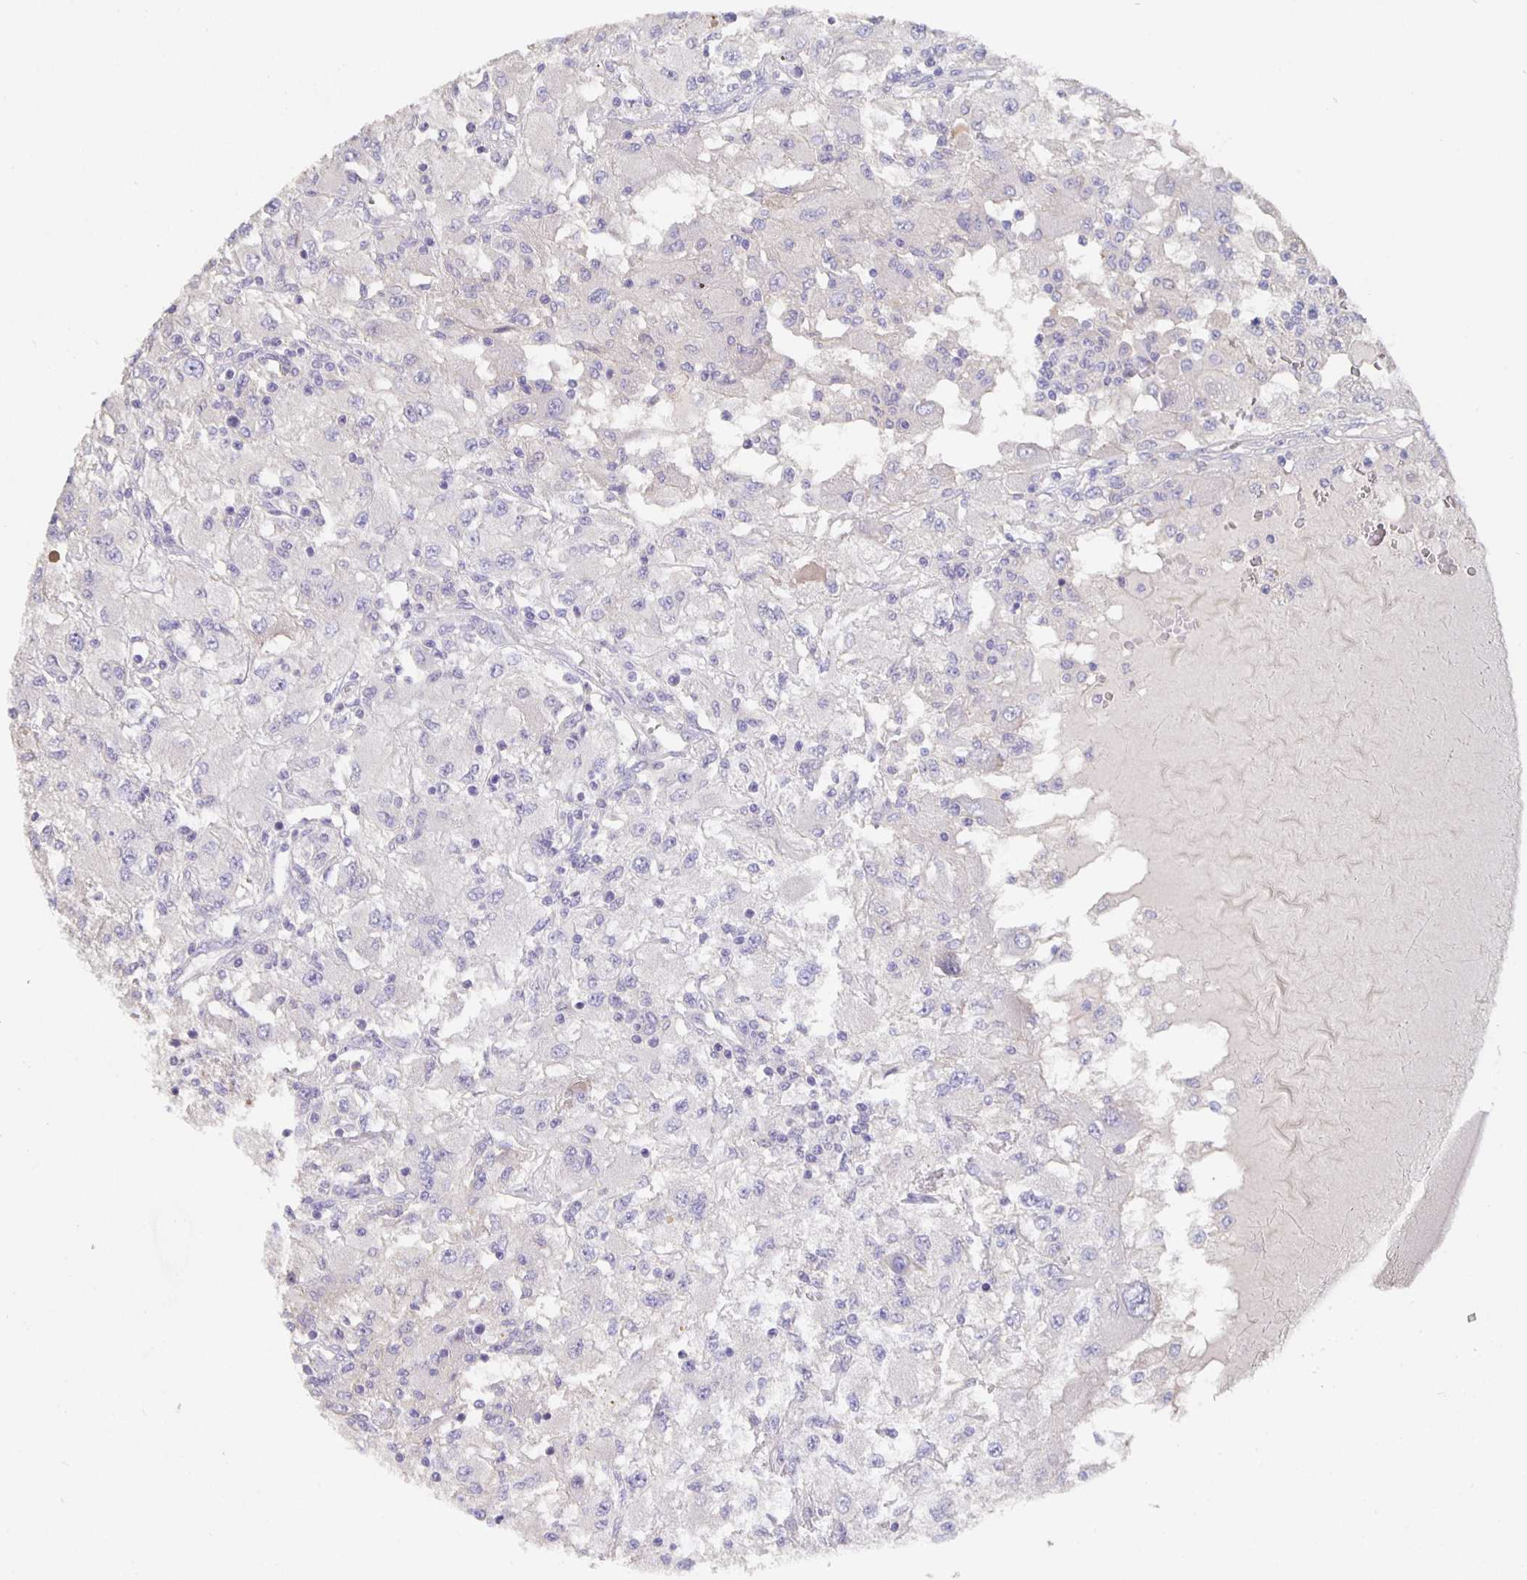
{"staining": {"intensity": "negative", "quantity": "none", "location": "none"}, "tissue": "renal cancer", "cell_type": "Tumor cells", "image_type": "cancer", "snomed": [{"axis": "morphology", "description": "Adenocarcinoma, NOS"}, {"axis": "topography", "description": "Kidney"}], "caption": "There is no significant positivity in tumor cells of renal adenocarcinoma. The staining was performed using DAB (3,3'-diaminobenzidine) to visualize the protein expression in brown, while the nuclei were stained in blue with hematoxylin (Magnification: 20x).", "gene": "CFAP74", "patient": {"sex": "female", "age": 67}}